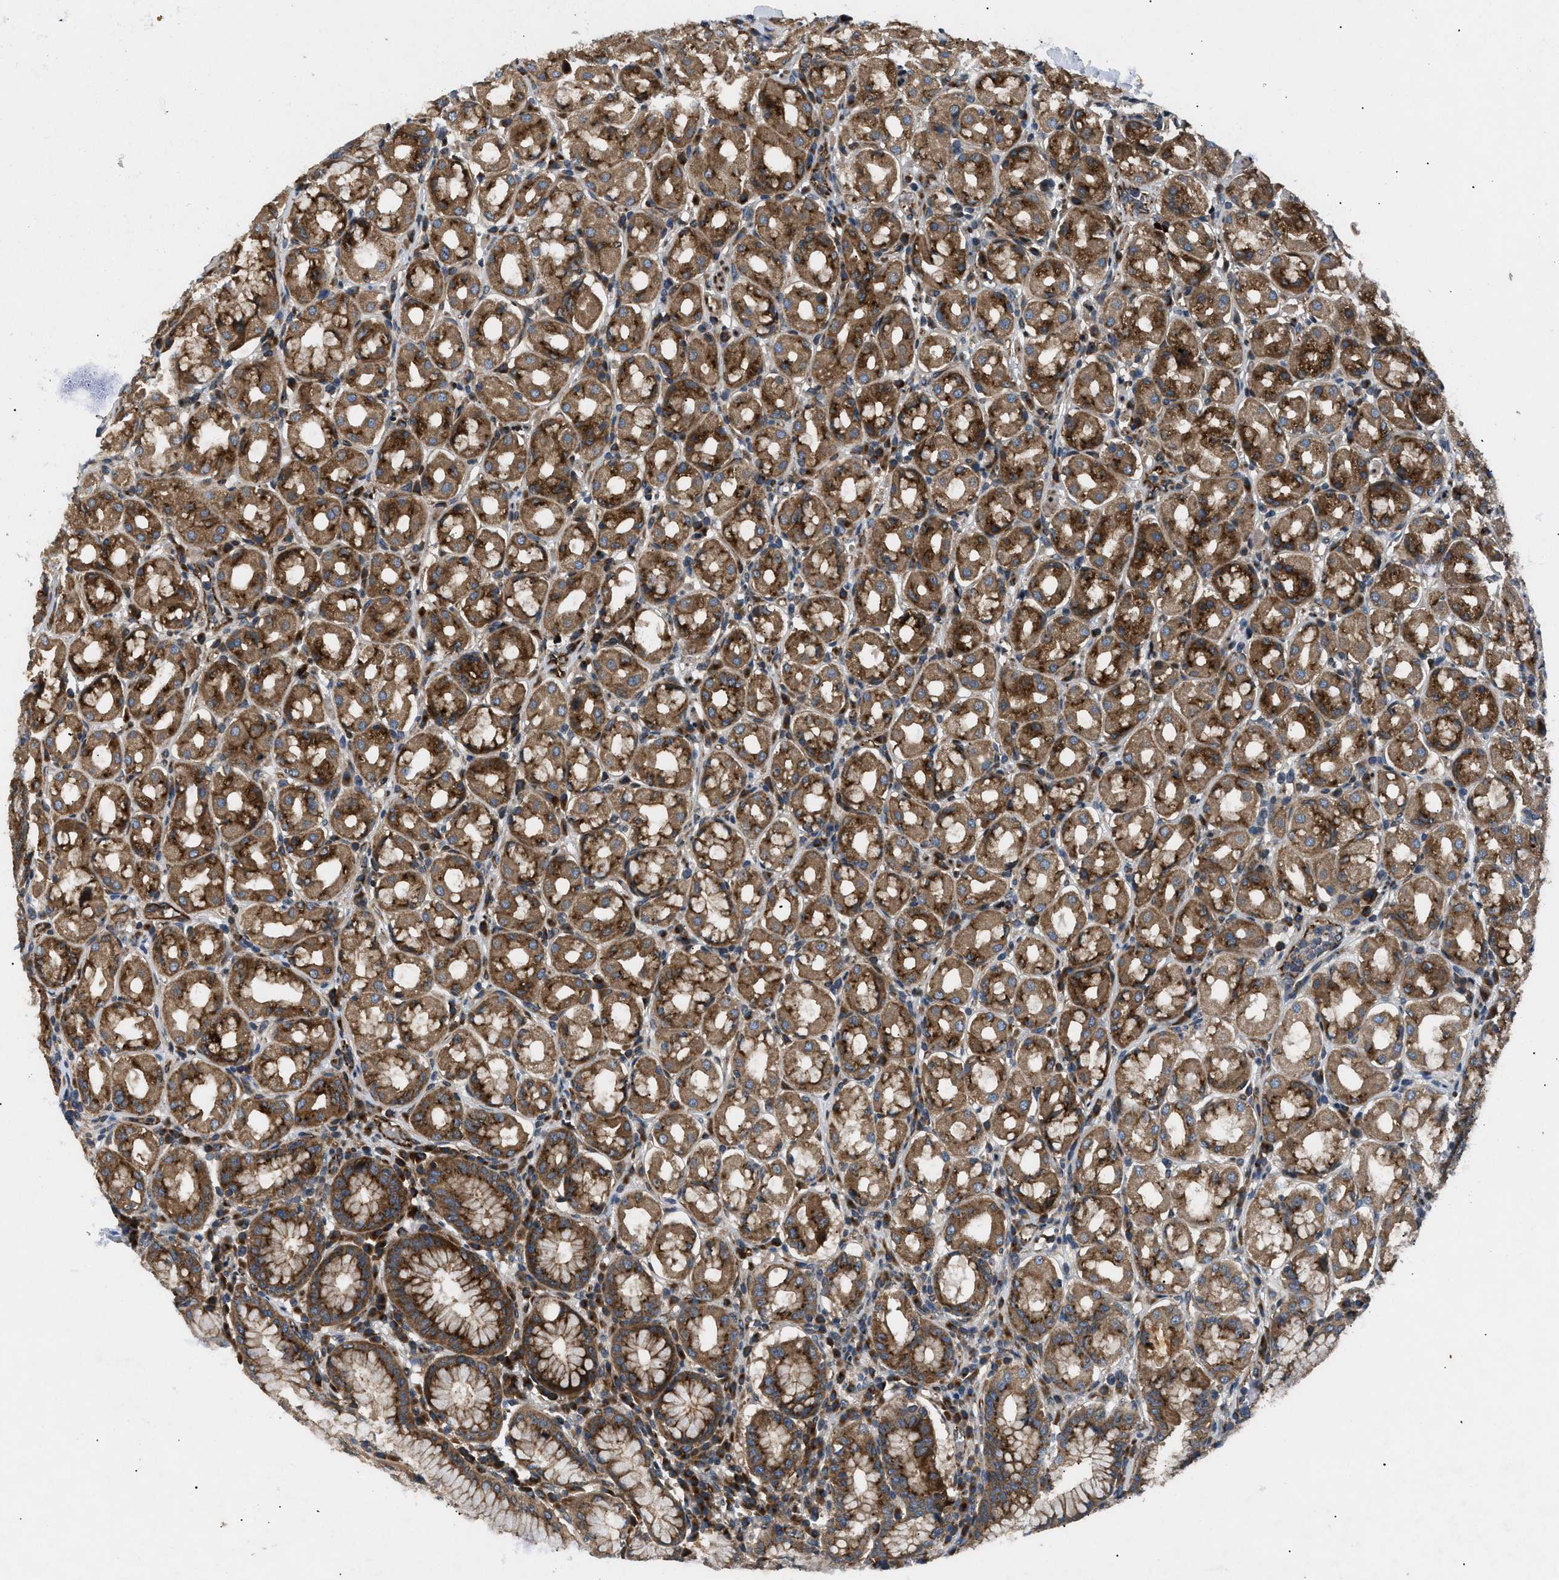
{"staining": {"intensity": "strong", "quantity": ">75%", "location": "cytoplasmic/membranous"}, "tissue": "stomach", "cell_type": "Glandular cells", "image_type": "normal", "snomed": [{"axis": "morphology", "description": "Normal tissue, NOS"}, {"axis": "topography", "description": "Stomach"}, {"axis": "topography", "description": "Stomach, lower"}], "caption": "Strong cytoplasmic/membranous expression for a protein is present in about >75% of glandular cells of benign stomach using IHC.", "gene": "LYSMD3", "patient": {"sex": "female", "age": 56}}